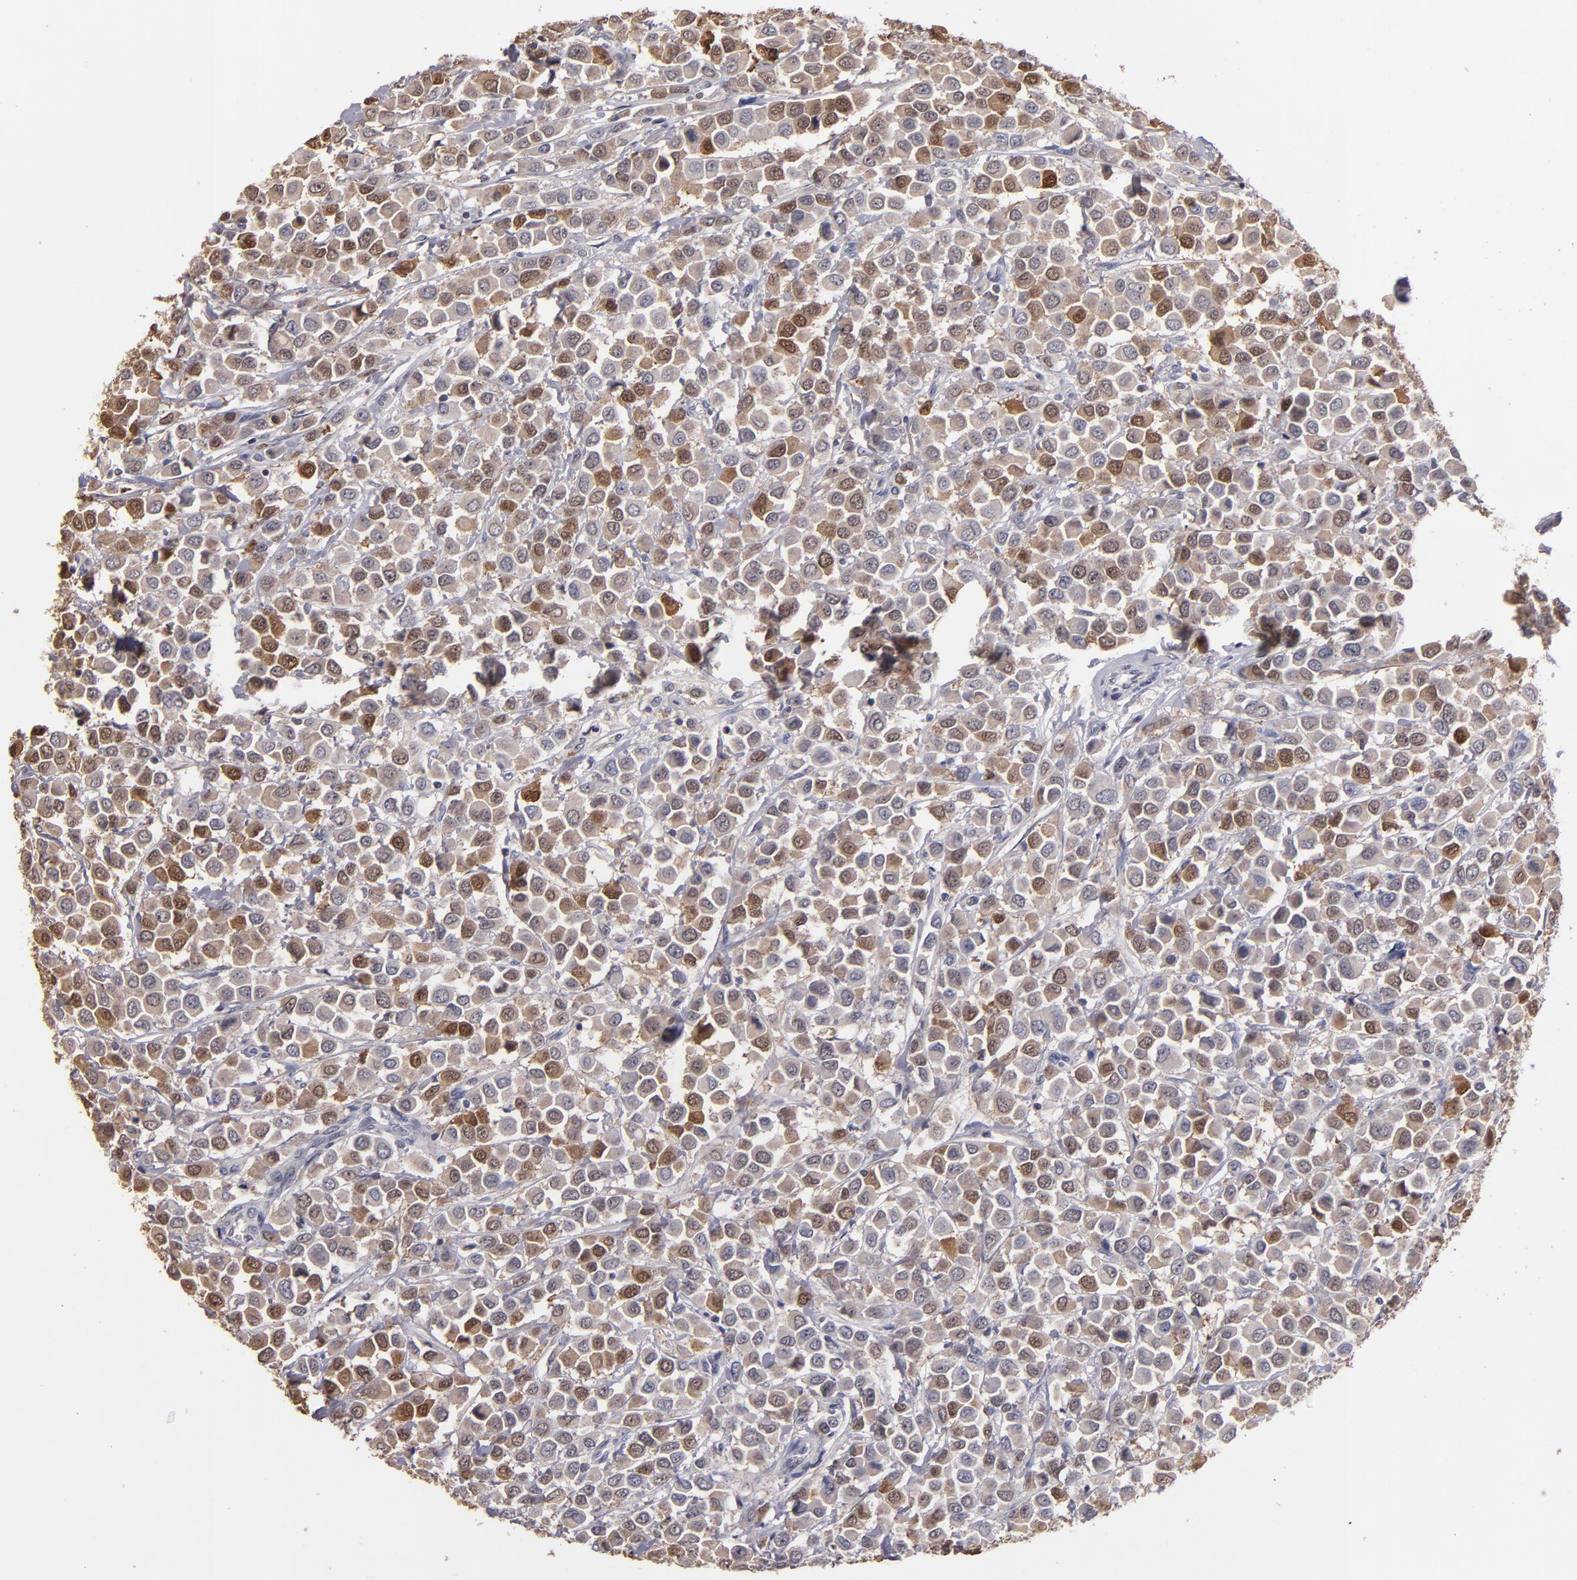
{"staining": {"intensity": "moderate", "quantity": "<25%", "location": "cytoplasmic/membranous,nuclear"}, "tissue": "breast cancer", "cell_type": "Tumor cells", "image_type": "cancer", "snomed": [{"axis": "morphology", "description": "Duct carcinoma"}, {"axis": "topography", "description": "Breast"}], "caption": "Protein staining of infiltrating ductal carcinoma (breast) tissue exhibits moderate cytoplasmic/membranous and nuclear staining in approximately <25% of tumor cells.", "gene": "S100A1", "patient": {"sex": "female", "age": 61}}